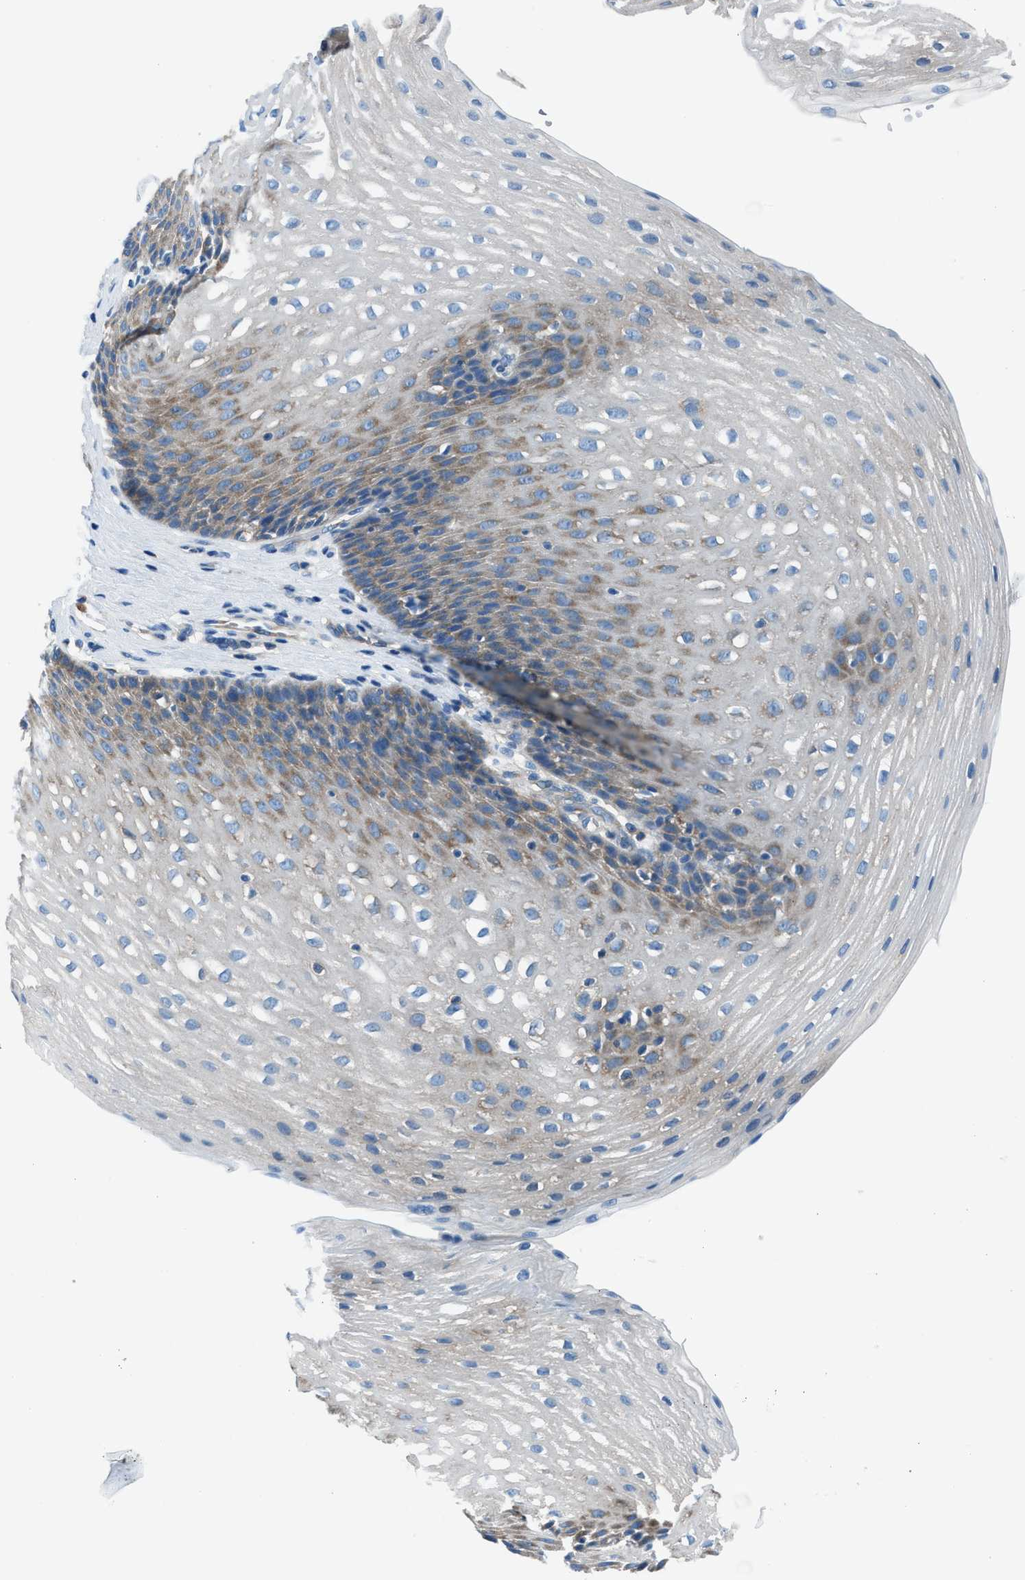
{"staining": {"intensity": "moderate", "quantity": "<25%", "location": "cytoplasmic/membranous"}, "tissue": "esophagus", "cell_type": "Squamous epithelial cells", "image_type": "normal", "snomed": [{"axis": "morphology", "description": "Normal tissue, NOS"}, {"axis": "topography", "description": "Esophagus"}], "caption": "Immunohistochemistry image of benign esophagus: esophagus stained using IHC exhibits low levels of moderate protein expression localized specifically in the cytoplasmic/membranous of squamous epithelial cells, appearing as a cytoplasmic/membranous brown color.", "gene": "SARS1", "patient": {"sex": "male", "age": 48}}